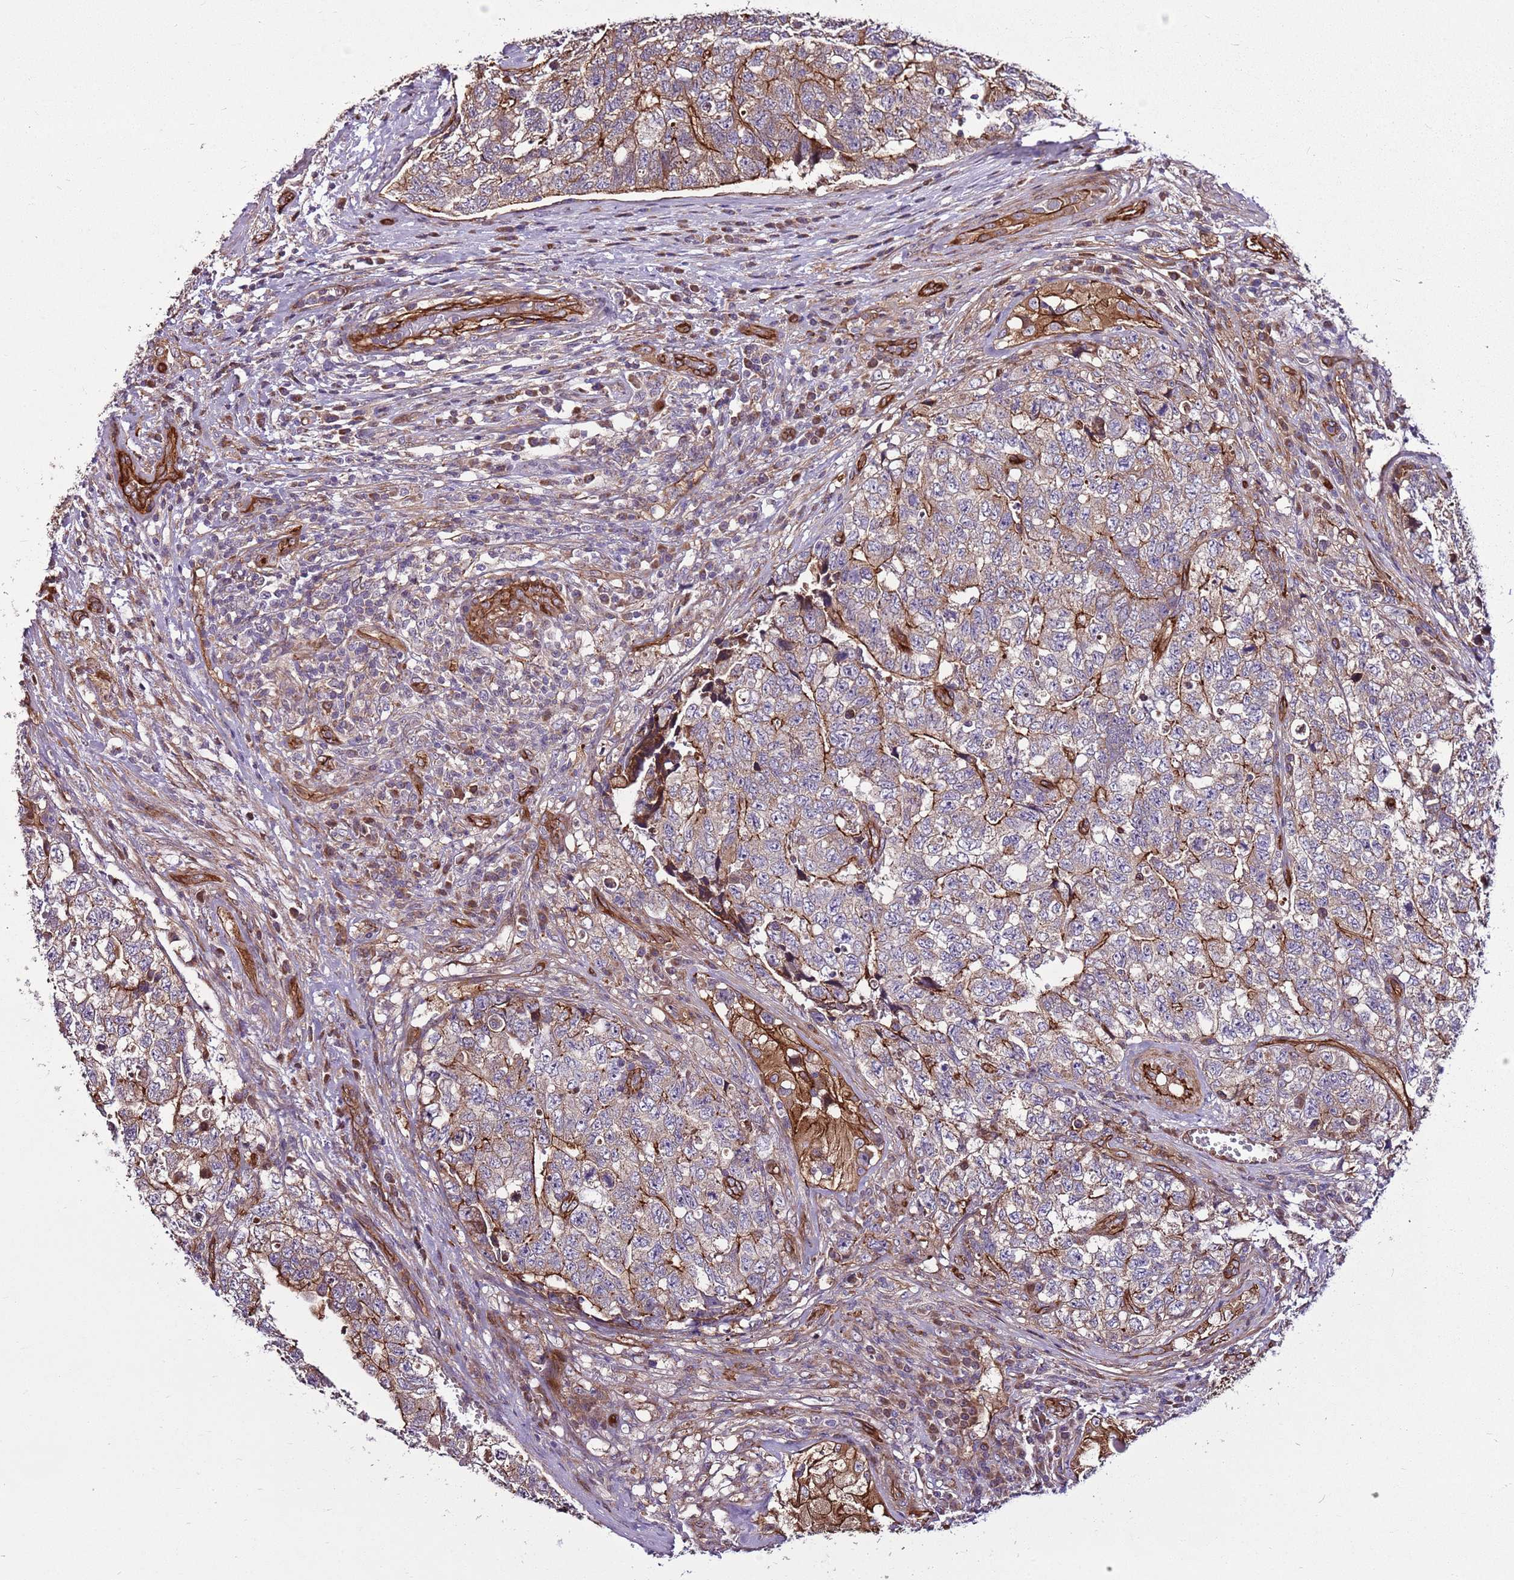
{"staining": {"intensity": "moderate", "quantity": "25%-75%", "location": "cytoplasmic/membranous"}, "tissue": "testis cancer", "cell_type": "Tumor cells", "image_type": "cancer", "snomed": [{"axis": "morphology", "description": "Carcinoma, Embryonal, NOS"}, {"axis": "topography", "description": "Testis"}], "caption": "Tumor cells show medium levels of moderate cytoplasmic/membranous positivity in approximately 25%-75% of cells in testis embryonal carcinoma. The staining was performed using DAB, with brown indicating positive protein expression. Nuclei are stained blue with hematoxylin.", "gene": "ZNF827", "patient": {"sex": "male", "age": 31}}